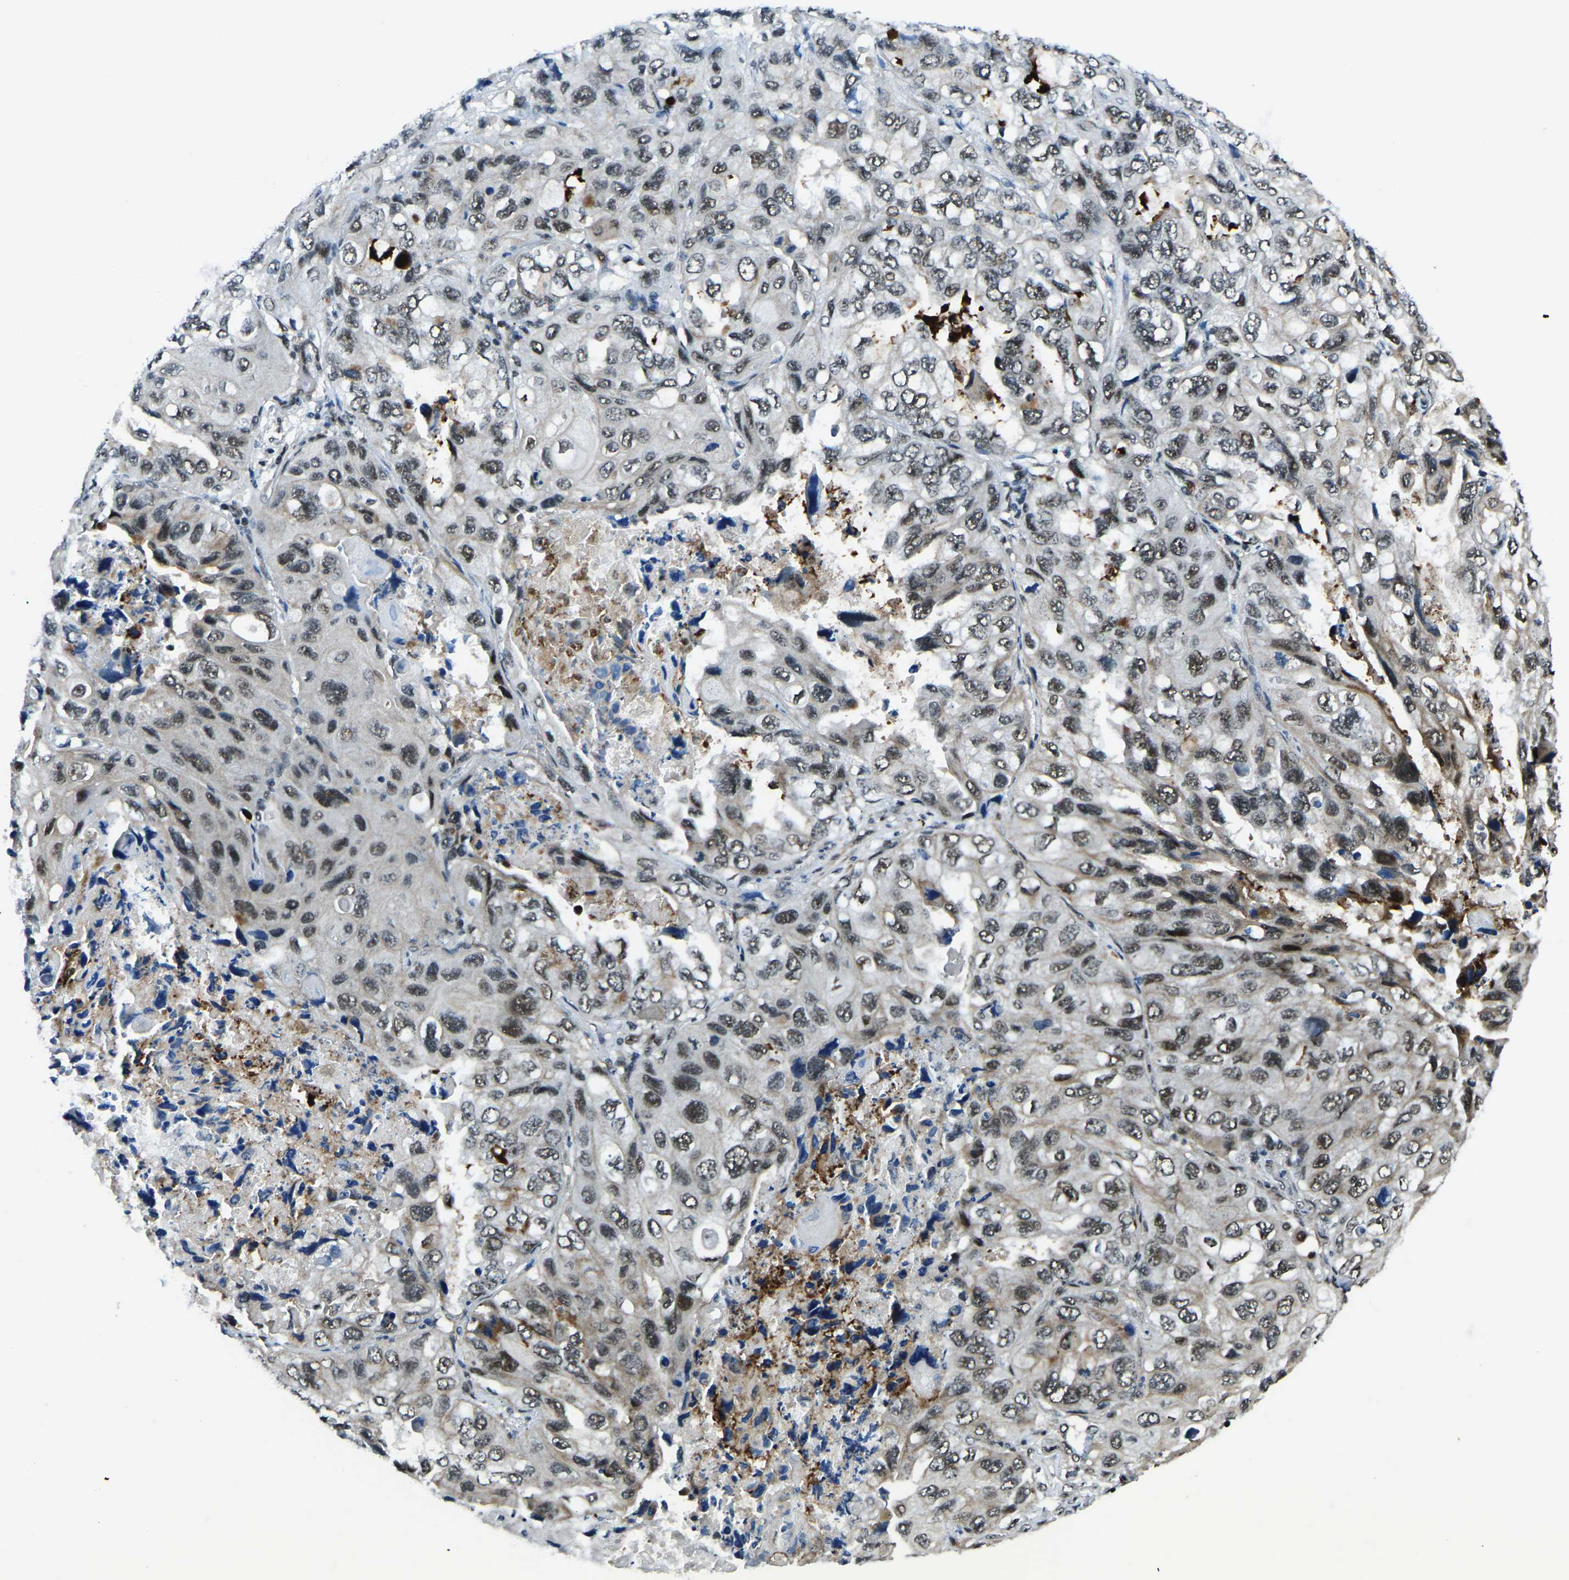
{"staining": {"intensity": "moderate", "quantity": "25%-75%", "location": "nuclear"}, "tissue": "lung cancer", "cell_type": "Tumor cells", "image_type": "cancer", "snomed": [{"axis": "morphology", "description": "Squamous cell carcinoma, NOS"}, {"axis": "topography", "description": "Lung"}], "caption": "Lung squamous cell carcinoma was stained to show a protein in brown. There is medium levels of moderate nuclear positivity in approximately 25%-75% of tumor cells.", "gene": "PRCC", "patient": {"sex": "female", "age": 73}}